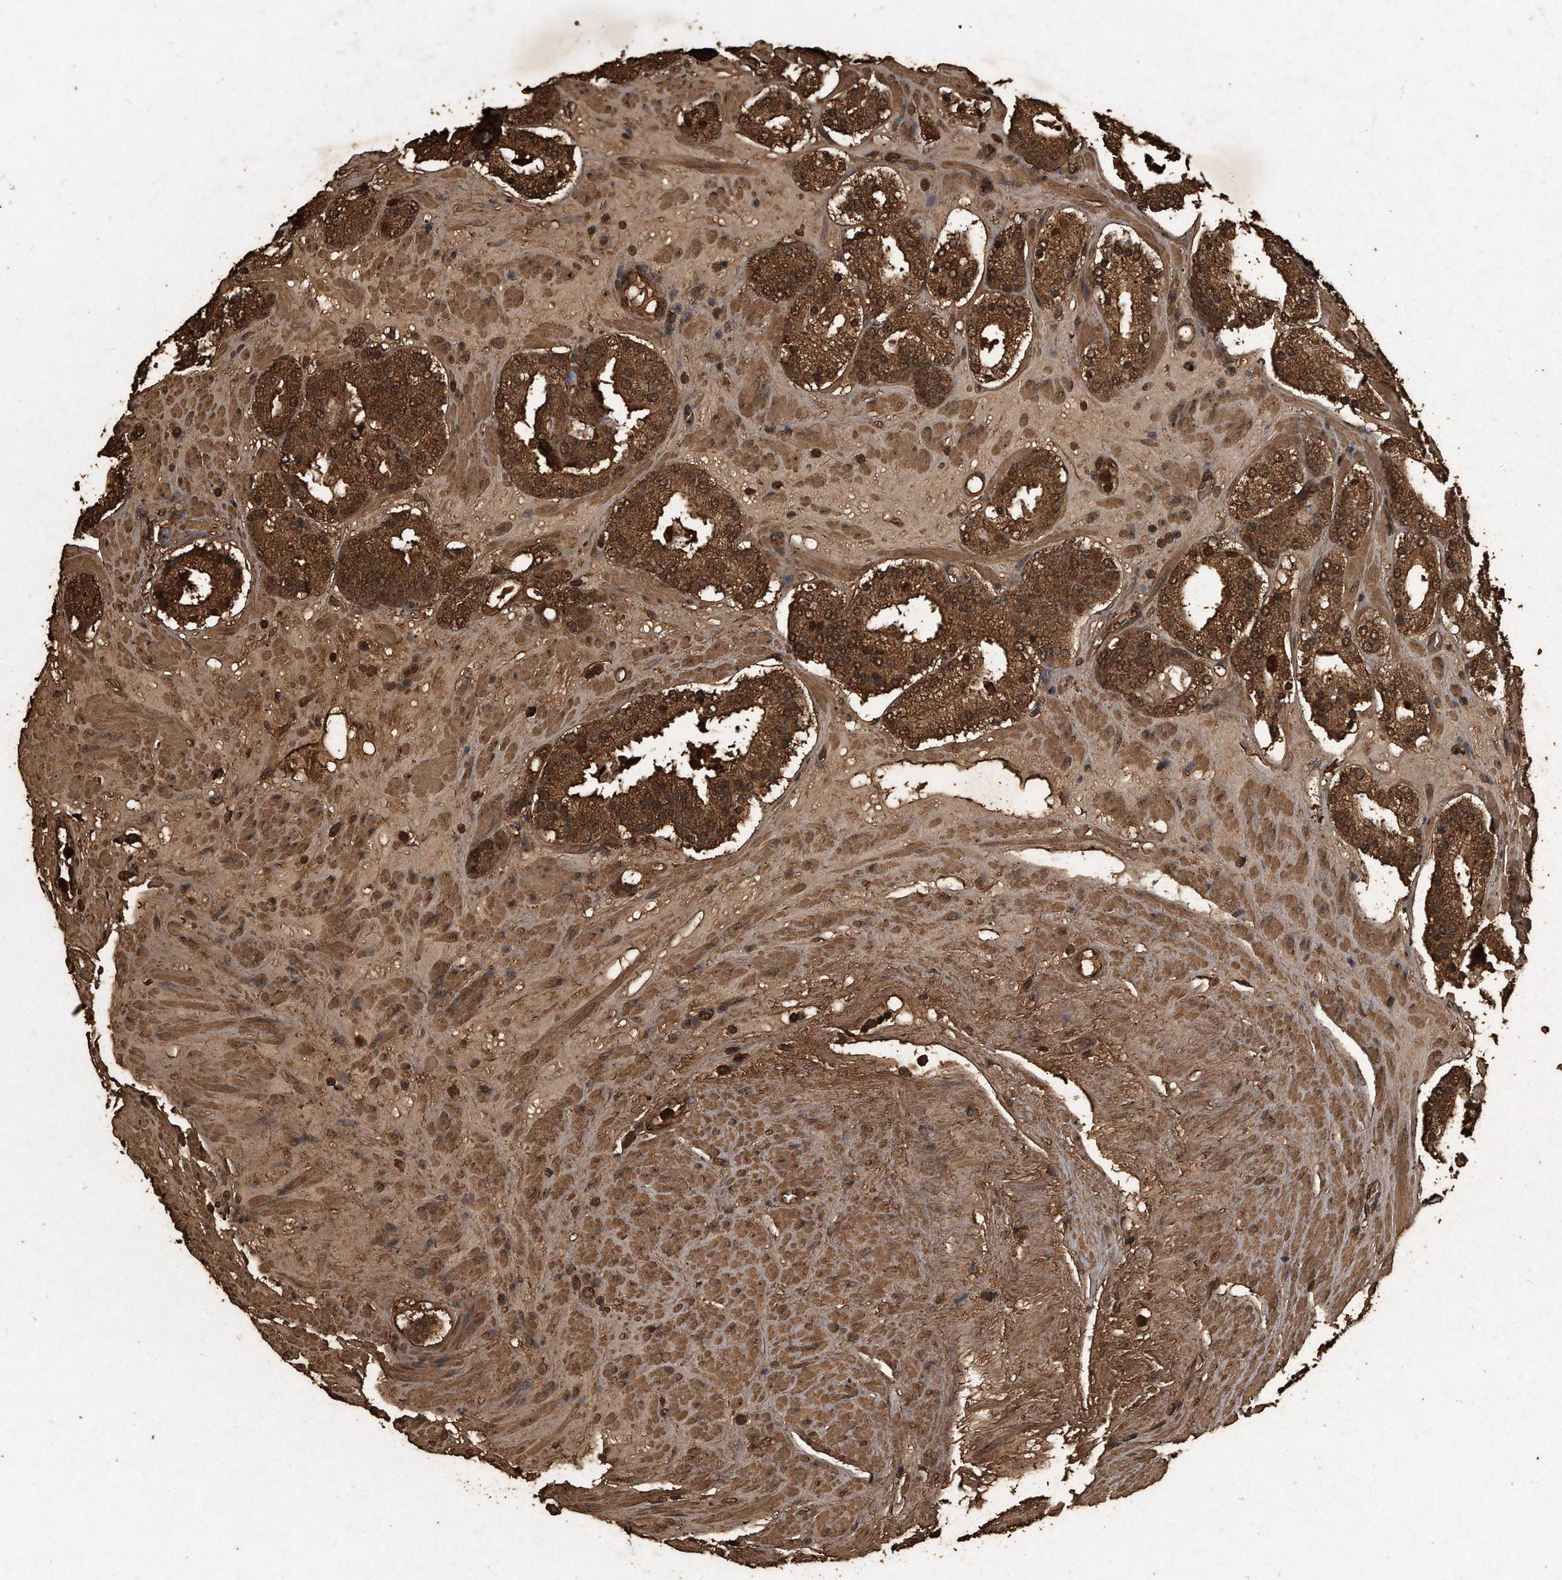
{"staining": {"intensity": "strong", "quantity": ">75%", "location": "cytoplasmic/membranous,nuclear"}, "tissue": "prostate cancer", "cell_type": "Tumor cells", "image_type": "cancer", "snomed": [{"axis": "morphology", "description": "Adenocarcinoma, Low grade"}, {"axis": "topography", "description": "Prostate"}], "caption": "A histopathology image of human prostate cancer (adenocarcinoma (low-grade)) stained for a protein displays strong cytoplasmic/membranous and nuclear brown staining in tumor cells. (brown staining indicates protein expression, while blue staining denotes nuclei).", "gene": "CFLAR", "patient": {"sex": "male", "age": 69}}